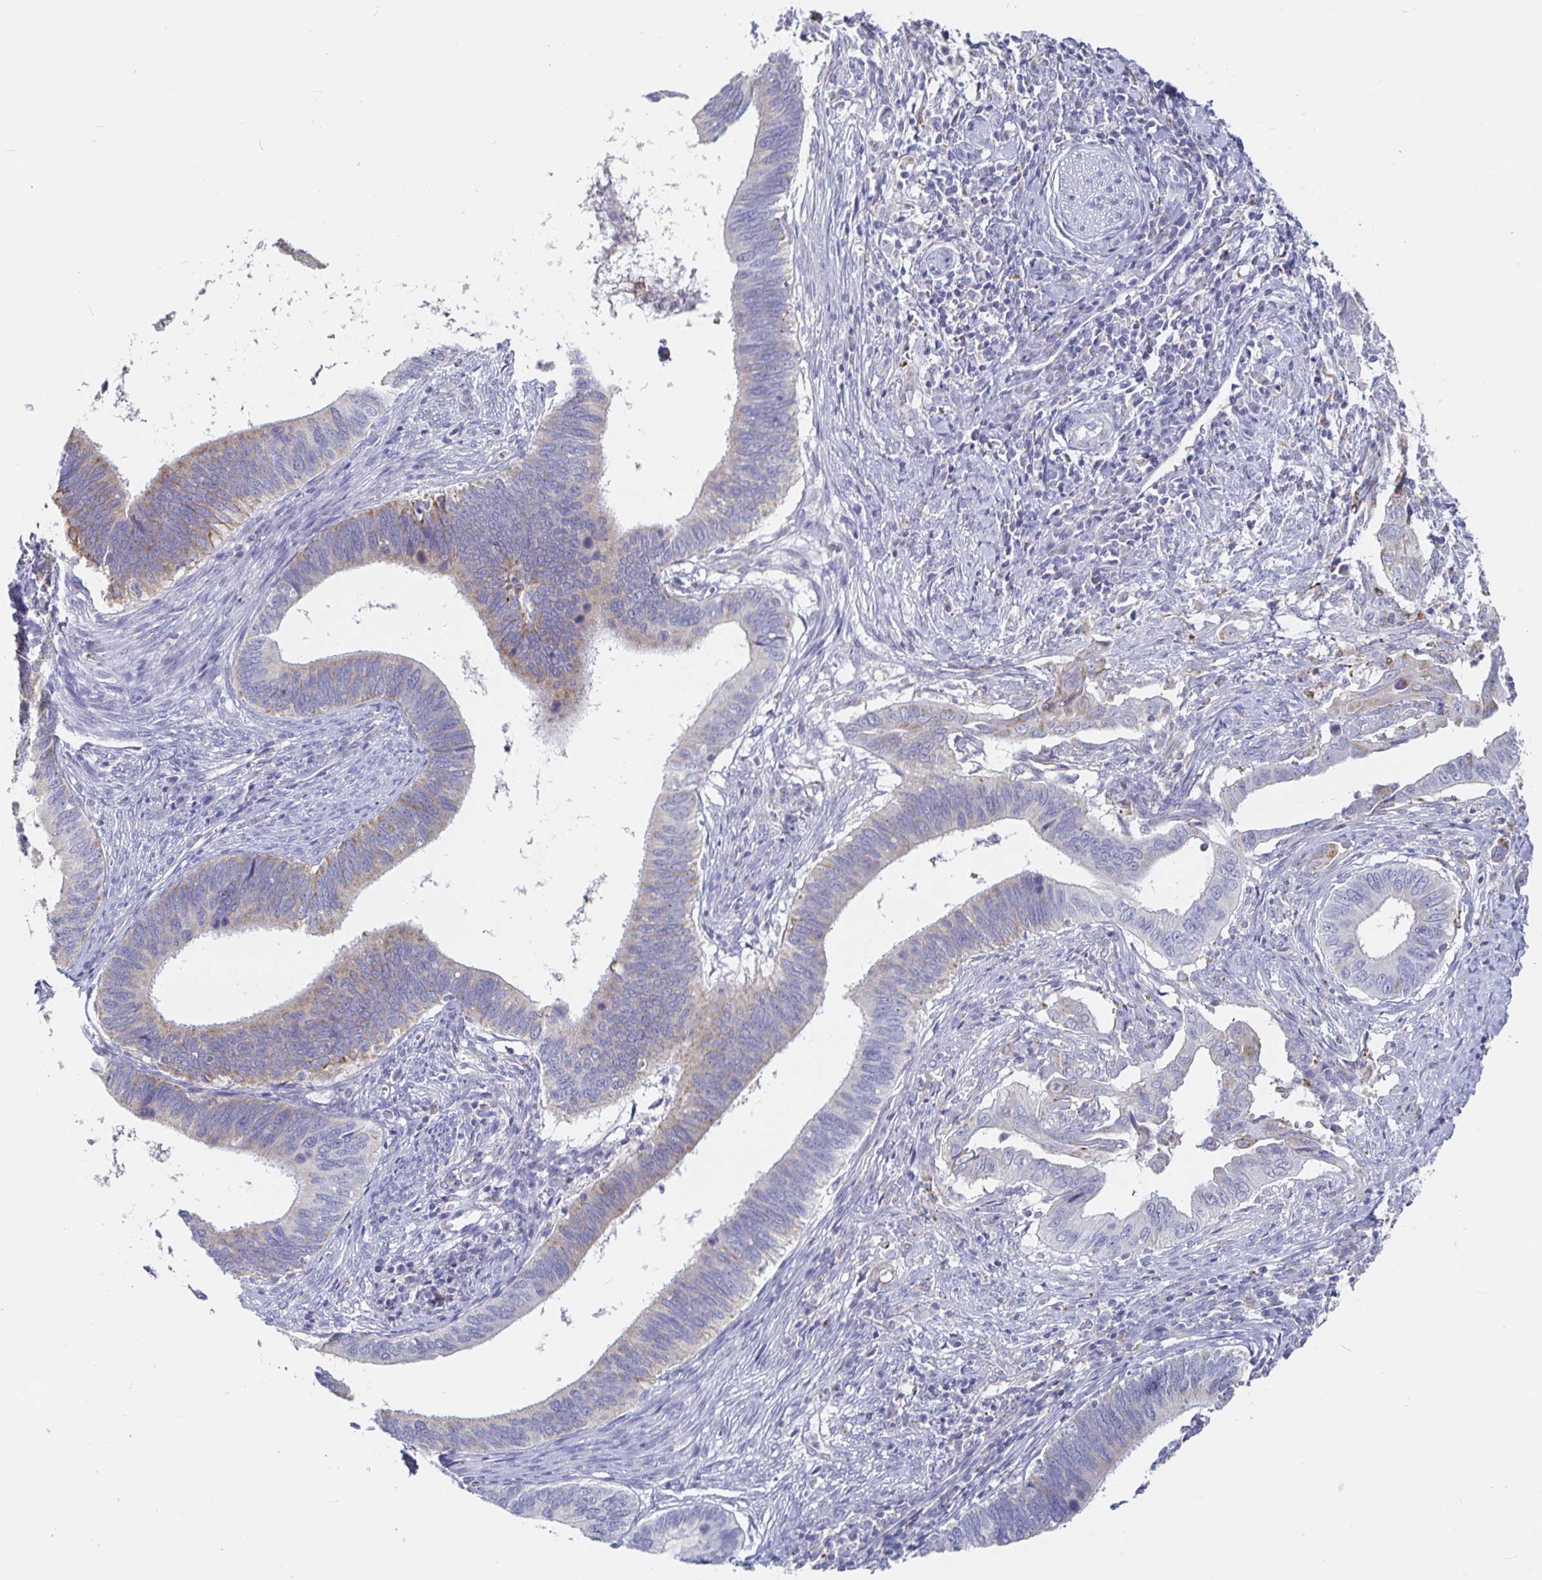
{"staining": {"intensity": "weak", "quantity": "25%-75%", "location": "cytoplasmic/membranous"}, "tissue": "cervical cancer", "cell_type": "Tumor cells", "image_type": "cancer", "snomed": [{"axis": "morphology", "description": "Adenocarcinoma, NOS"}, {"axis": "topography", "description": "Cervix"}], "caption": "Cervical adenocarcinoma stained with DAB (3,3'-diaminobenzidine) immunohistochemistry (IHC) displays low levels of weak cytoplasmic/membranous positivity in approximately 25%-75% of tumor cells. The staining is performed using DAB brown chromogen to label protein expression. The nuclei are counter-stained blue using hematoxylin.", "gene": "SPPL3", "patient": {"sex": "female", "age": 42}}